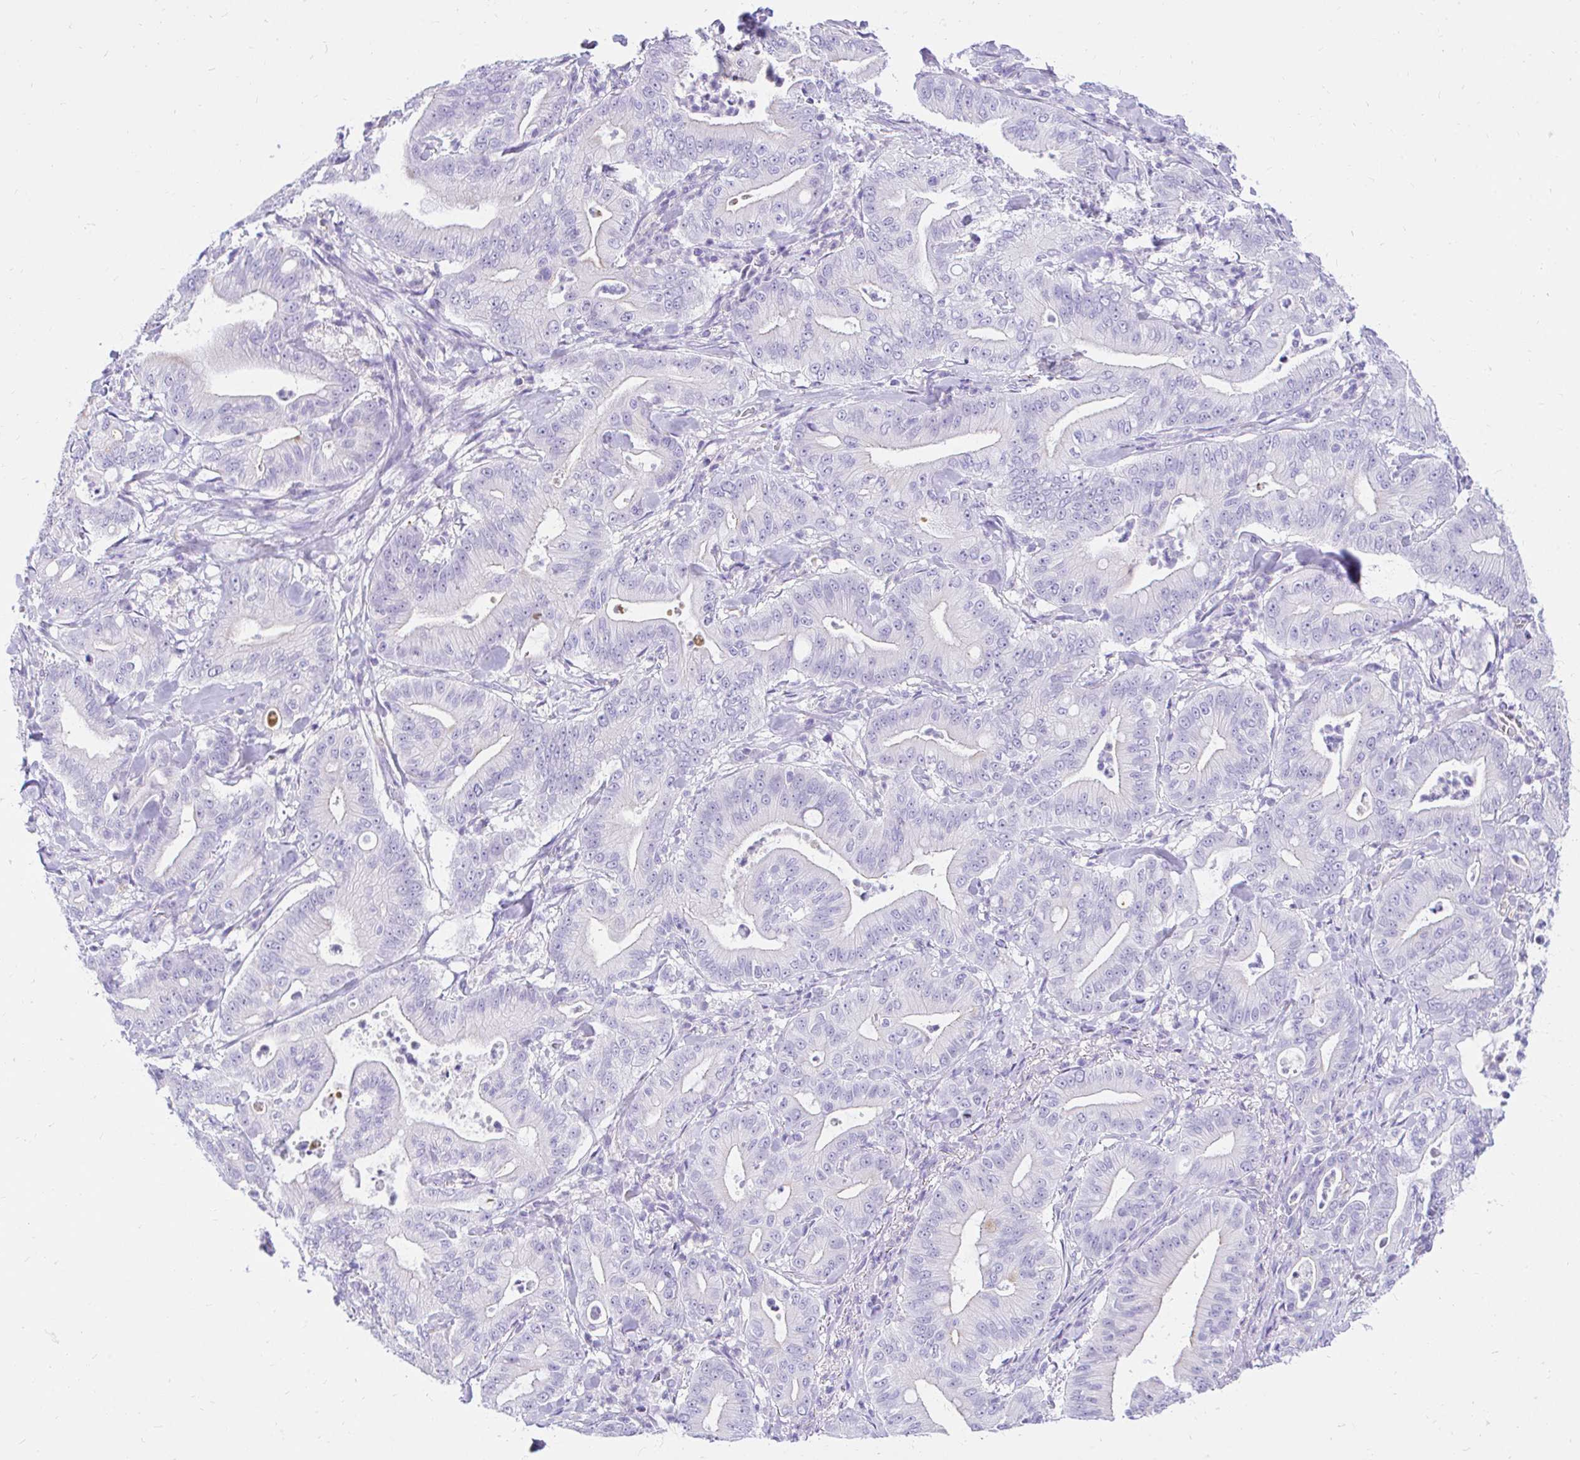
{"staining": {"intensity": "negative", "quantity": "none", "location": "none"}, "tissue": "pancreatic cancer", "cell_type": "Tumor cells", "image_type": "cancer", "snomed": [{"axis": "morphology", "description": "Adenocarcinoma, NOS"}, {"axis": "topography", "description": "Pancreas"}], "caption": "IHC micrograph of neoplastic tissue: human pancreatic cancer (adenocarcinoma) stained with DAB demonstrates no significant protein positivity in tumor cells.", "gene": "FATE1", "patient": {"sex": "male", "age": 71}}